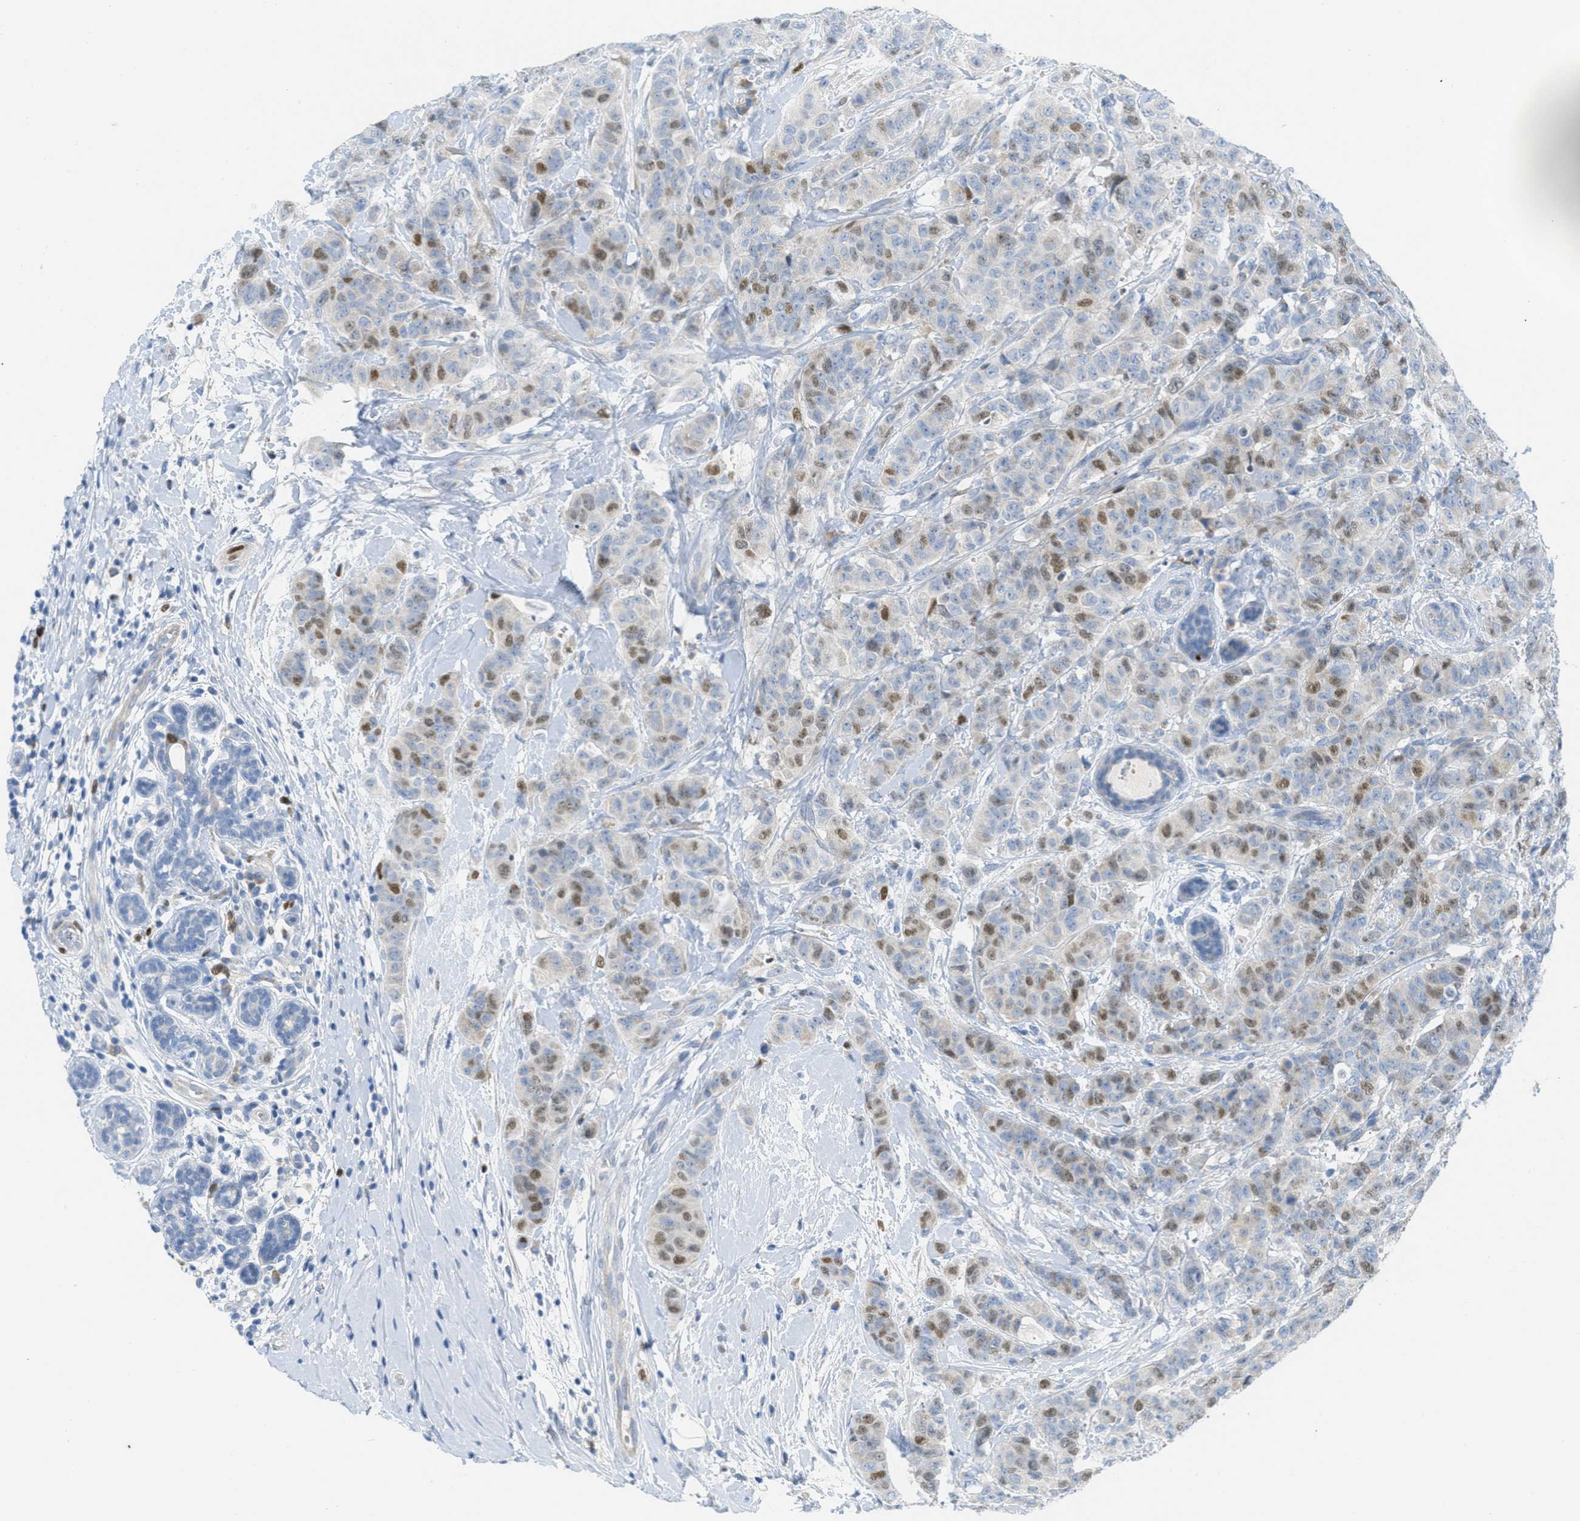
{"staining": {"intensity": "moderate", "quantity": "25%-75%", "location": "nuclear"}, "tissue": "breast cancer", "cell_type": "Tumor cells", "image_type": "cancer", "snomed": [{"axis": "morphology", "description": "Normal tissue, NOS"}, {"axis": "morphology", "description": "Duct carcinoma"}, {"axis": "topography", "description": "Breast"}], "caption": "An image showing moderate nuclear expression in approximately 25%-75% of tumor cells in breast cancer, as visualized by brown immunohistochemical staining.", "gene": "ORC6", "patient": {"sex": "female", "age": 40}}